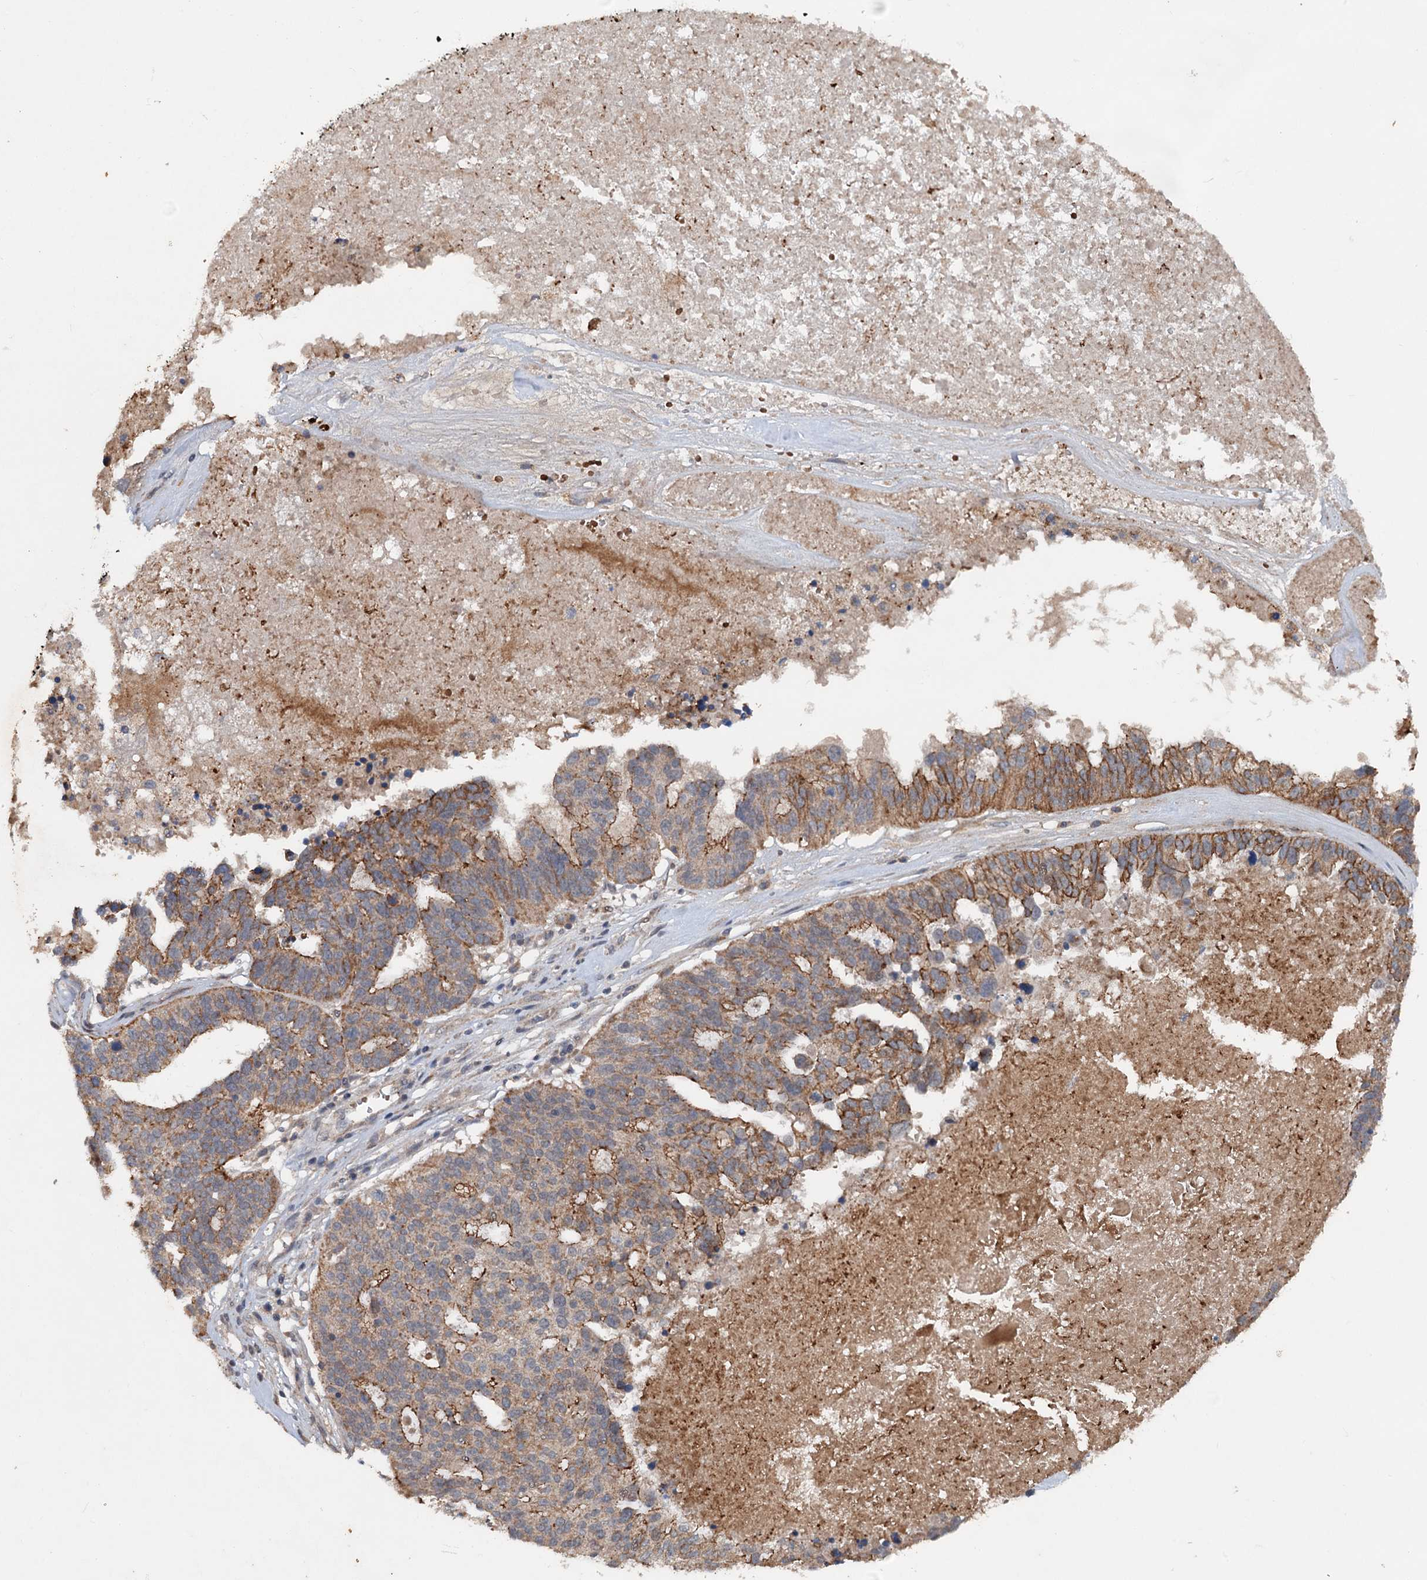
{"staining": {"intensity": "moderate", "quantity": ">75%", "location": "cytoplasmic/membranous"}, "tissue": "ovarian cancer", "cell_type": "Tumor cells", "image_type": "cancer", "snomed": [{"axis": "morphology", "description": "Cystadenocarcinoma, serous, NOS"}, {"axis": "topography", "description": "Ovary"}], "caption": "Protein expression analysis of human serous cystadenocarcinoma (ovarian) reveals moderate cytoplasmic/membranous staining in approximately >75% of tumor cells. The protein of interest is stained brown, and the nuclei are stained in blue (DAB (3,3'-diaminobenzidine) IHC with brightfield microscopy, high magnification).", "gene": "N4BP2L2", "patient": {"sex": "female", "age": 59}}